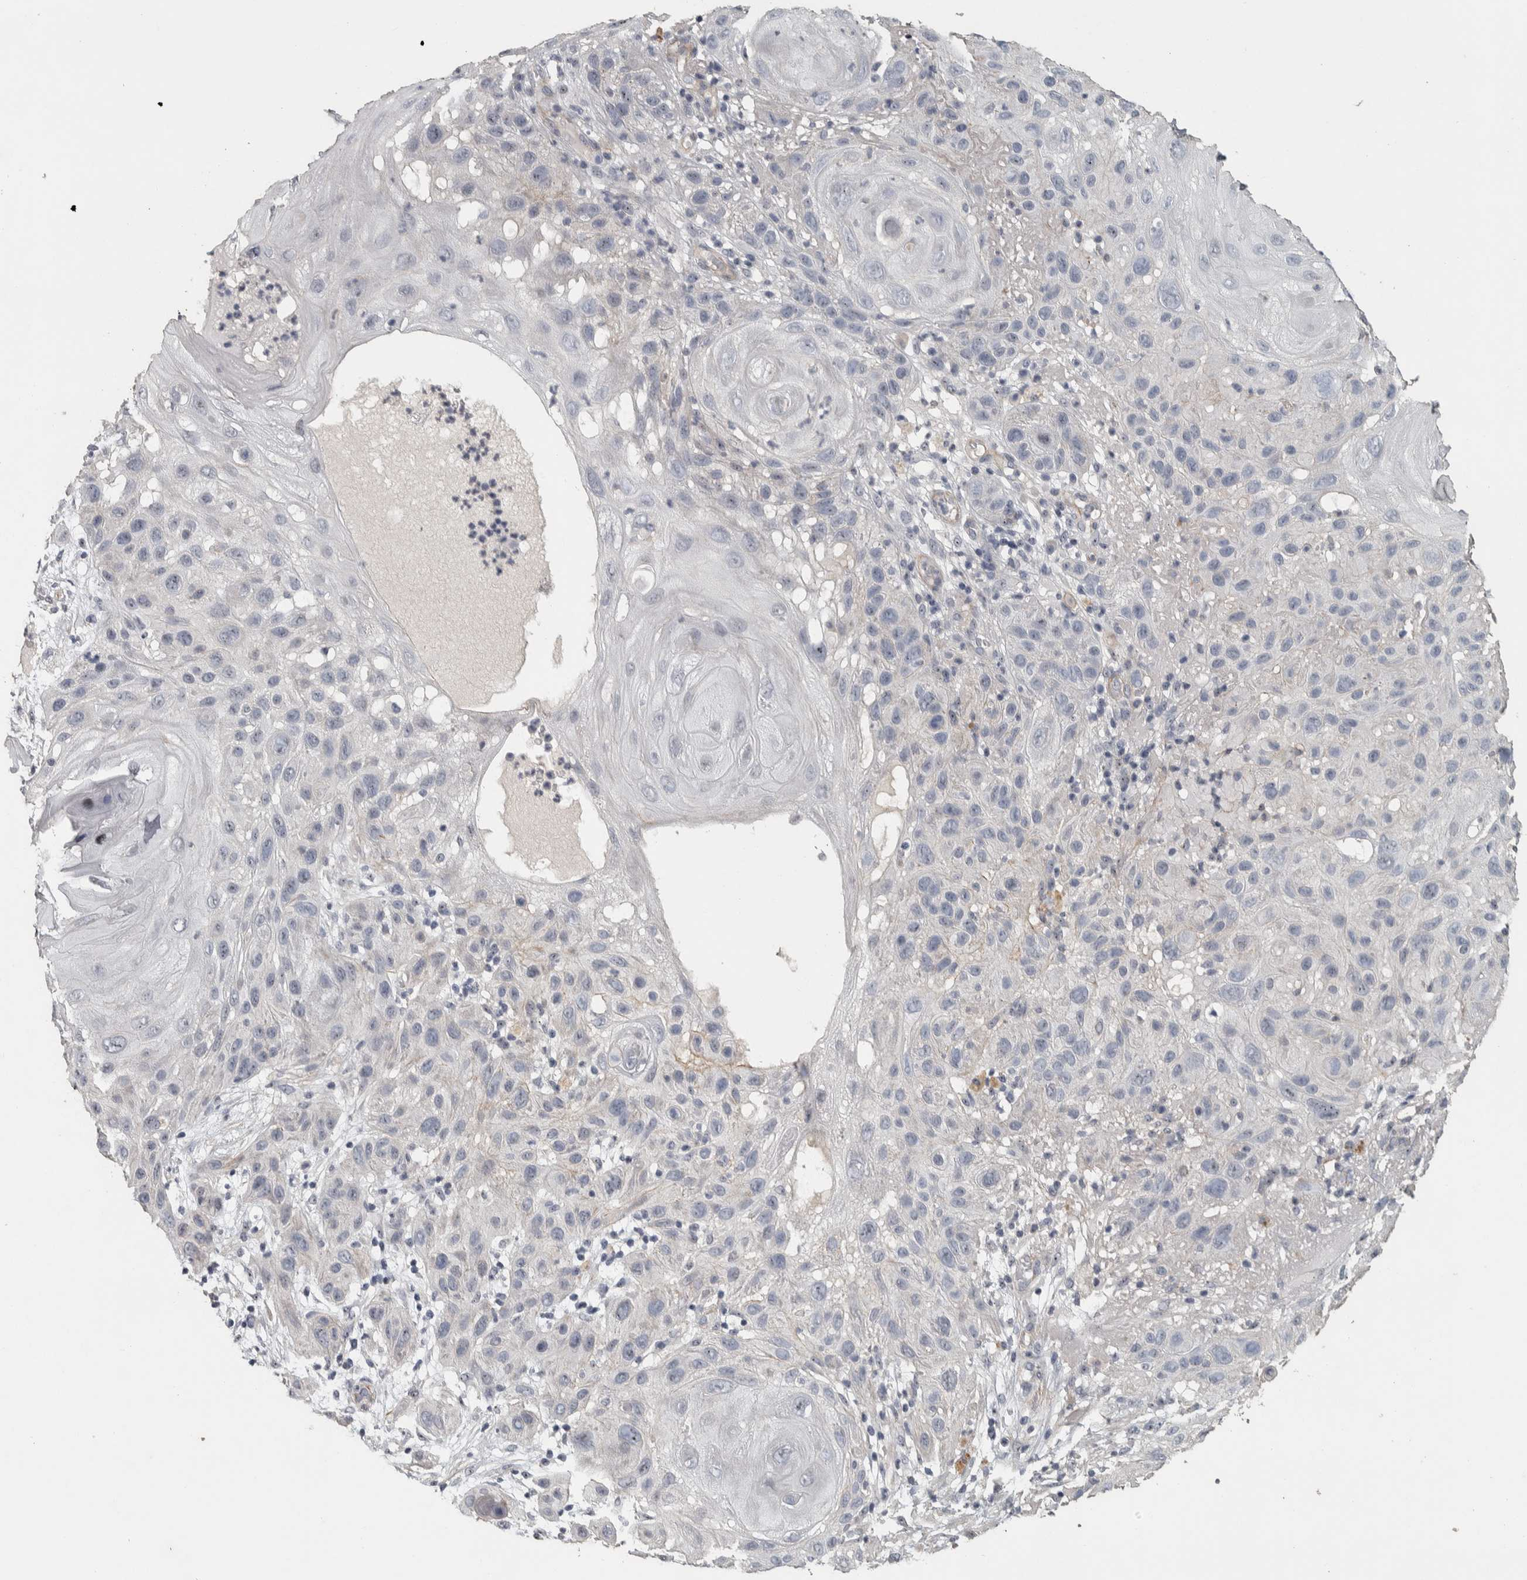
{"staining": {"intensity": "negative", "quantity": "none", "location": "none"}, "tissue": "skin cancer", "cell_type": "Tumor cells", "image_type": "cancer", "snomed": [{"axis": "morphology", "description": "Squamous cell carcinoma, NOS"}, {"axis": "topography", "description": "Skin"}], "caption": "DAB (3,3'-diaminobenzidine) immunohistochemical staining of skin cancer demonstrates no significant positivity in tumor cells. Nuclei are stained in blue.", "gene": "DCAF10", "patient": {"sex": "female", "age": 96}}